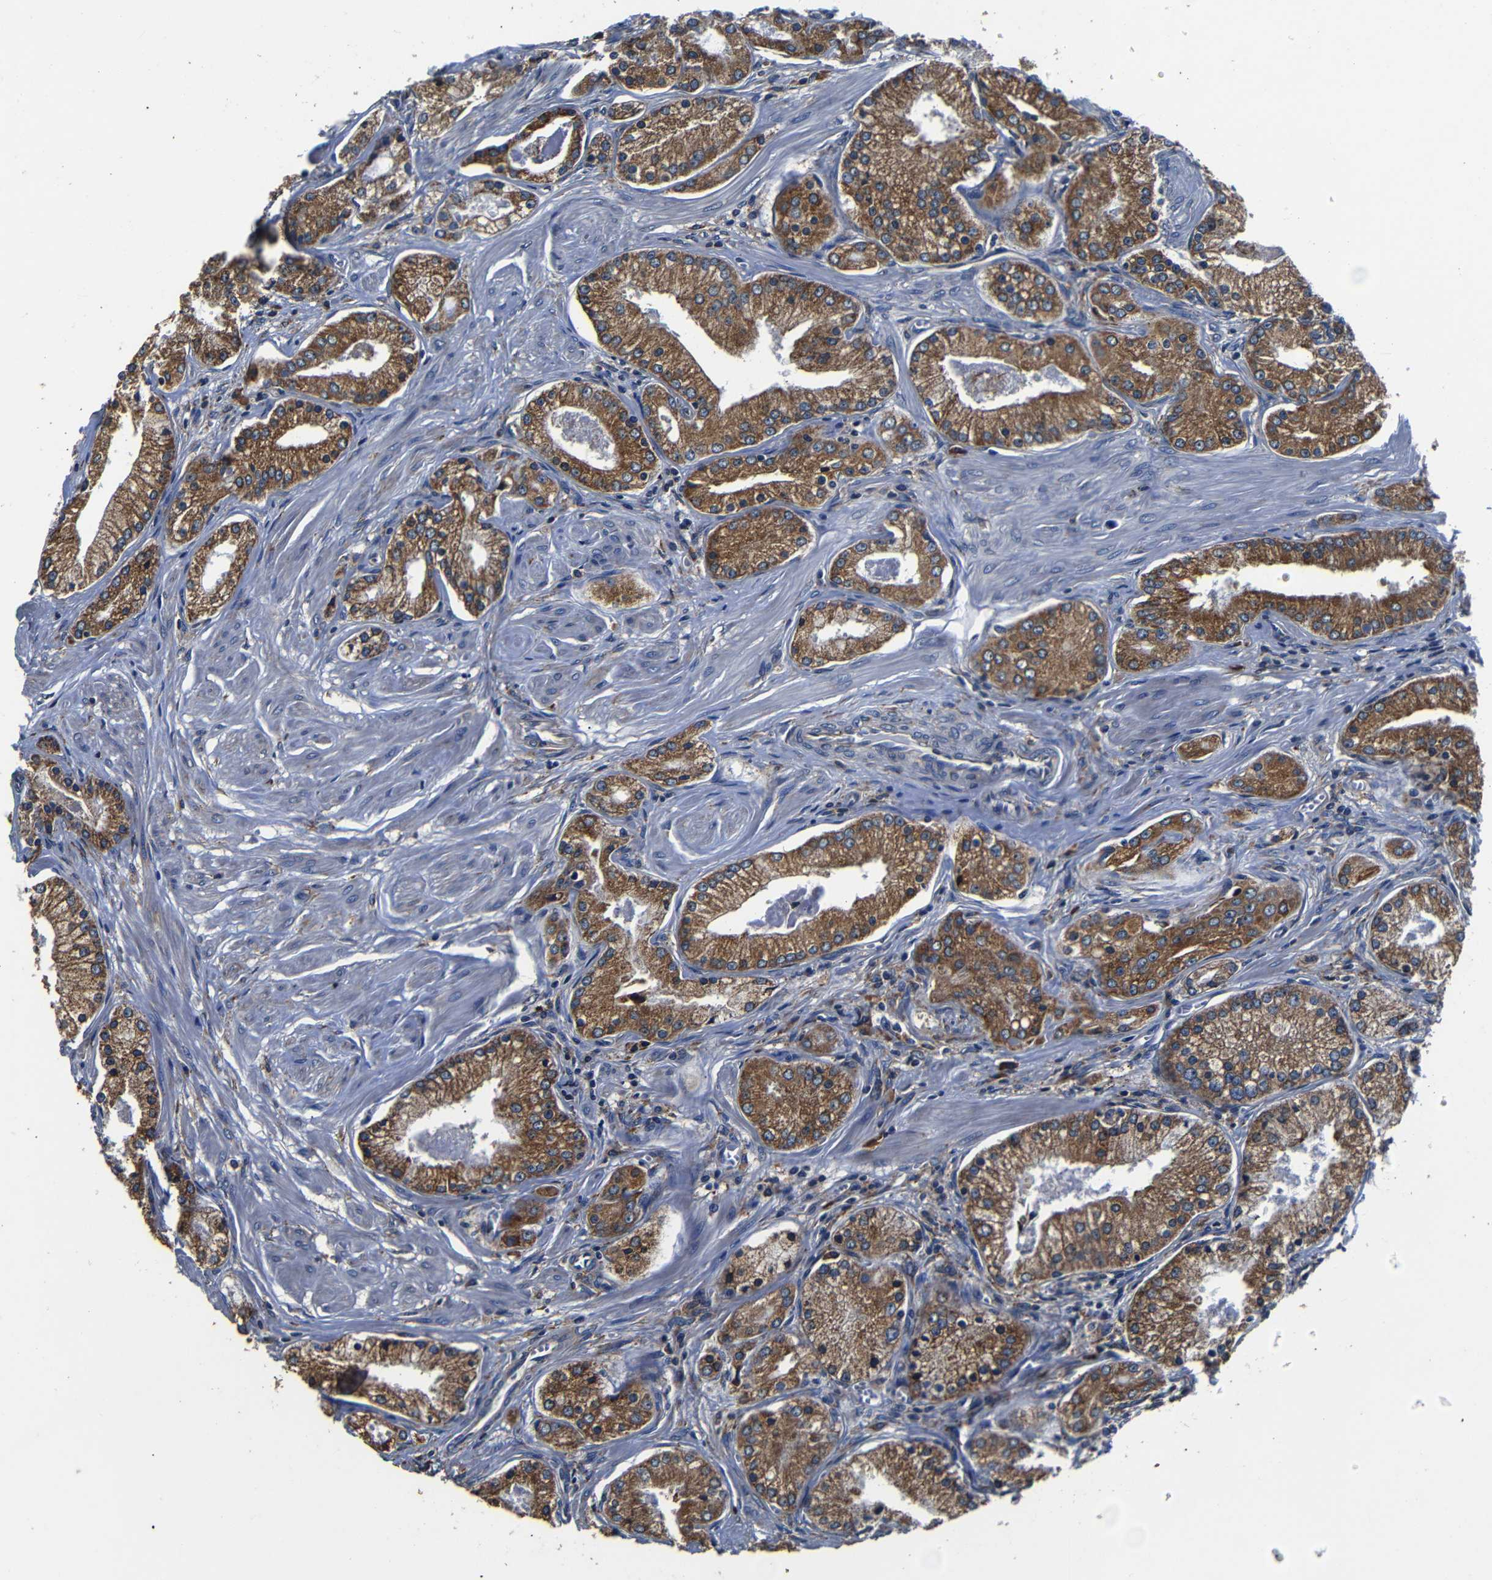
{"staining": {"intensity": "moderate", "quantity": ">75%", "location": "cytoplasmic/membranous"}, "tissue": "prostate cancer", "cell_type": "Tumor cells", "image_type": "cancer", "snomed": [{"axis": "morphology", "description": "Adenocarcinoma, High grade"}, {"axis": "topography", "description": "Prostate"}], "caption": "Adenocarcinoma (high-grade) (prostate) stained with a protein marker demonstrates moderate staining in tumor cells.", "gene": "SCN9A", "patient": {"sex": "male", "age": 66}}